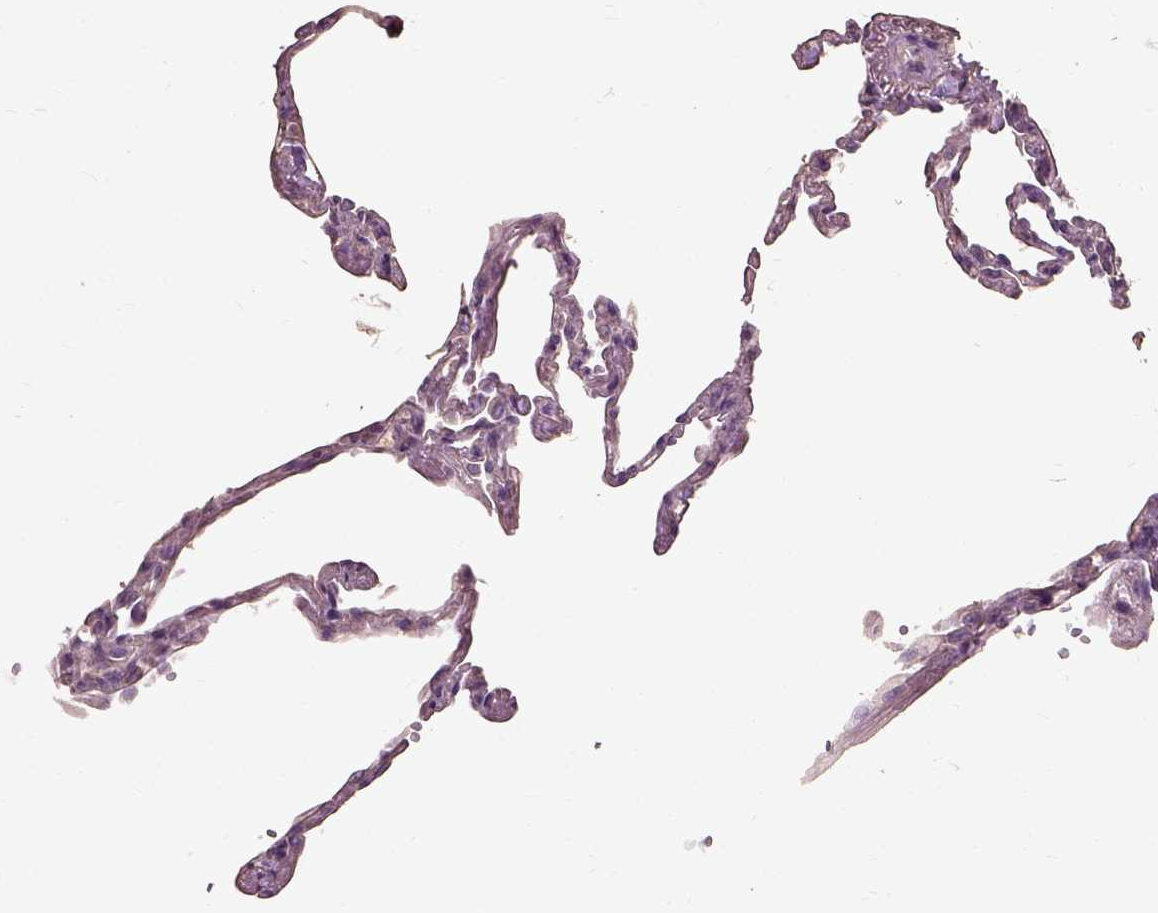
{"staining": {"intensity": "negative", "quantity": "none", "location": "none"}, "tissue": "lung", "cell_type": "Alveolar cells", "image_type": "normal", "snomed": [{"axis": "morphology", "description": "Normal tissue, NOS"}, {"axis": "topography", "description": "Lung"}], "caption": "IHC of unremarkable human lung demonstrates no positivity in alveolar cells.", "gene": "PEA15", "patient": {"sex": "male", "age": 78}}